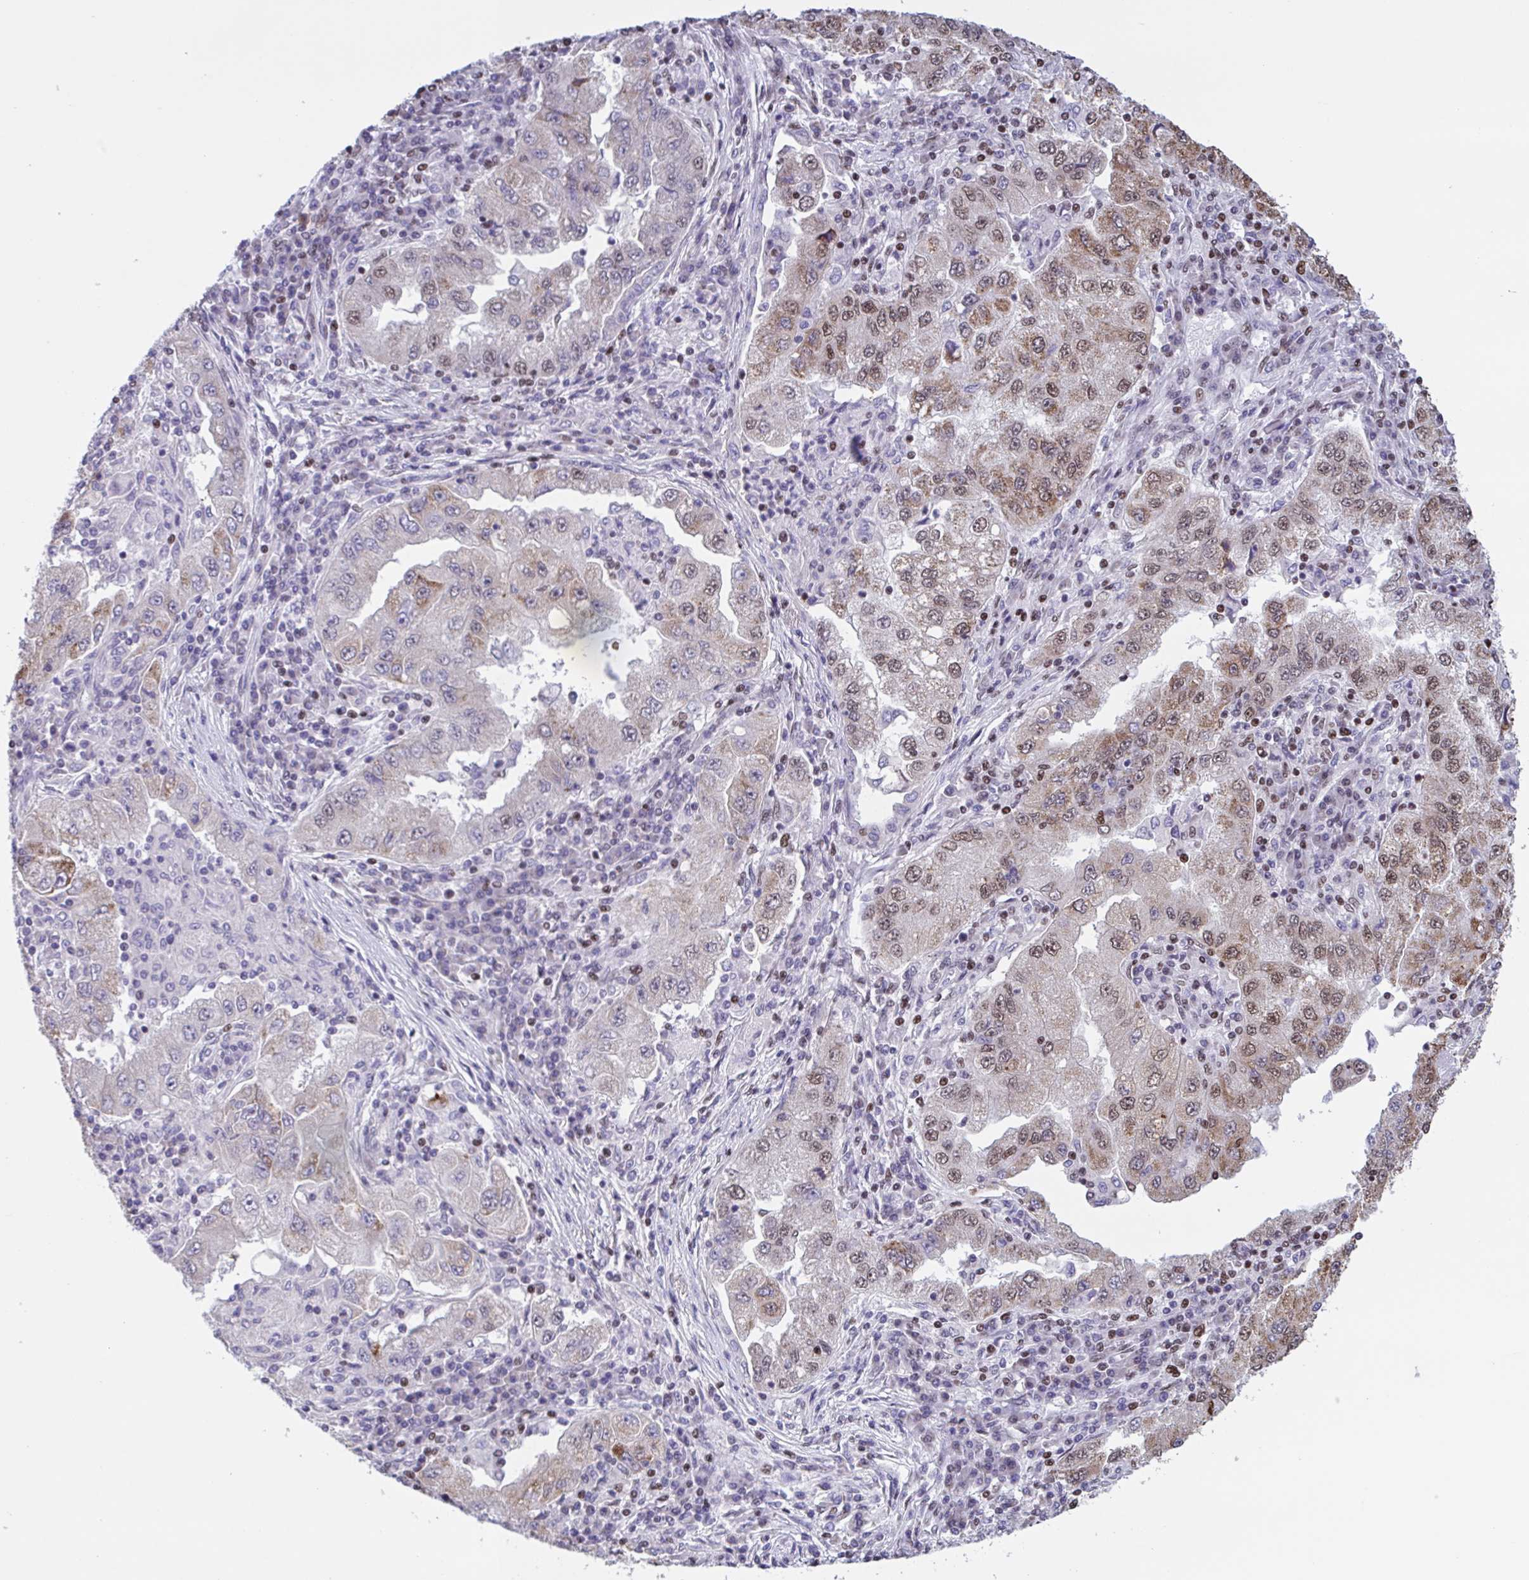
{"staining": {"intensity": "moderate", "quantity": "<25%", "location": "cytoplasmic/membranous,nuclear"}, "tissue": "lung cancer", "cell_type": "Tumor cells", "image_type": "cancer", "snomed": [{"axis": "morphology", "description": "Adenocarcinoma, NOS"}, {"axis": "morphology", "description": "Adenocarcinoma primary or metastatic"}, {"axis": "topography", "description": "Lung"}], "caption": "Immunohistochemistry (IHC) histopathology image of neoplastic tissue: lung cancer (adenocarcinoma) stained using immunohistochemistry (IHC) exhibits low levels of moderate protein expression localized specifically in the cytoplasmic/membranous and nuclear of tumor cells, appearing as a cytoplasmic/membranous and nuclear brown color.", "gene": "TIMM21", "patient": {"sex": "male", "age": 74}}